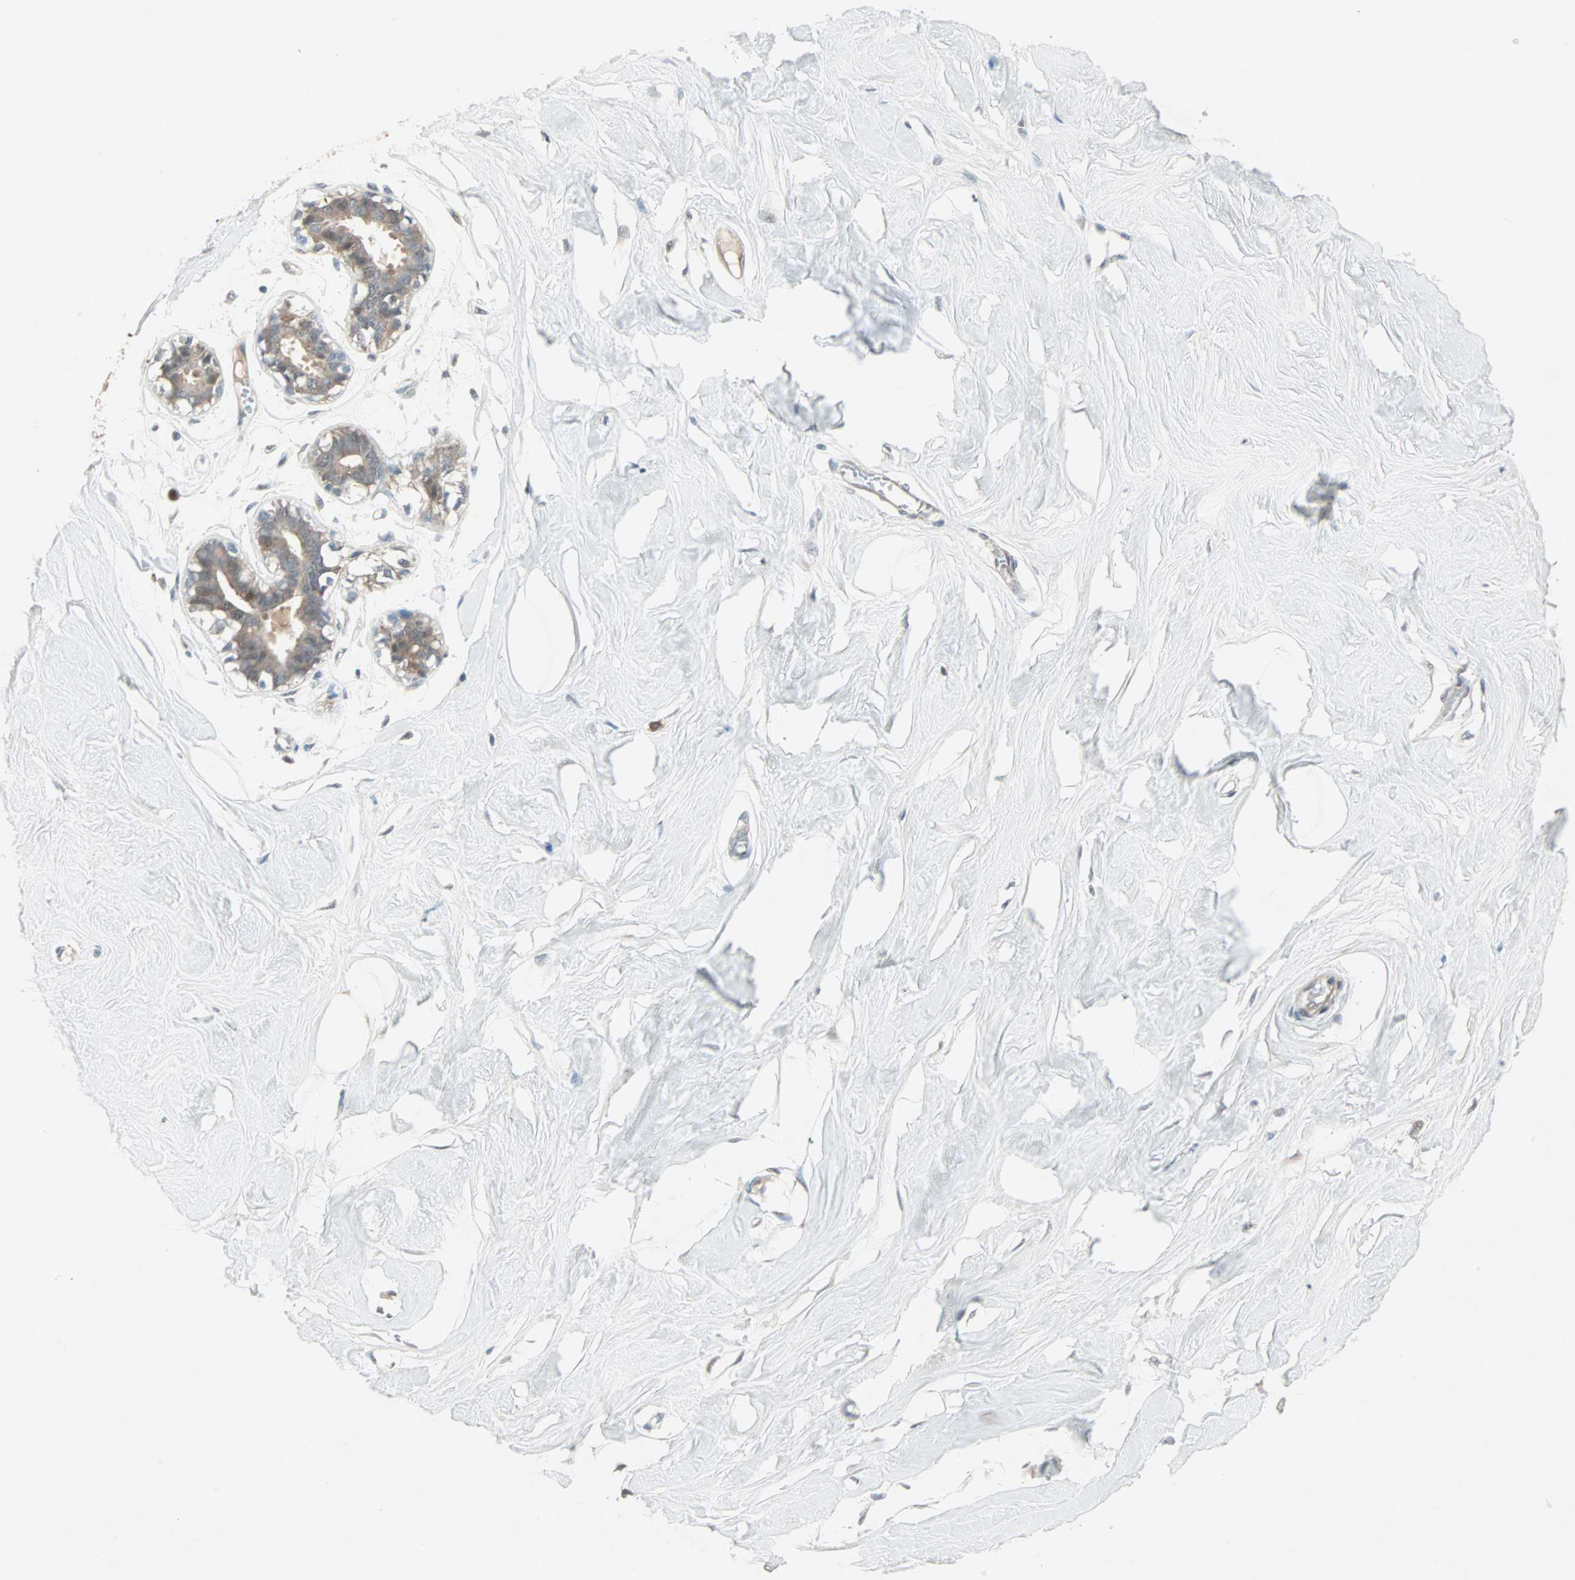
{"staining": {"intensity": "negative", "quantity": "none", "location": "none"}, "tissue": "breast", "cell_type": "Adipocytes", "image_type": "normal", "snomed": [{"axis": "morphology", "description": "Normal tissue, NOS"}, {"axis": "topography", "description": "Breast"}, {"axis": "topography", "description": "Soft tissue"}], "caption": "IHC of normal human breast demonstrates no staining in adipocytes.", "gene": "RTL6", "patient": {"sex": "female", "age": 25}}